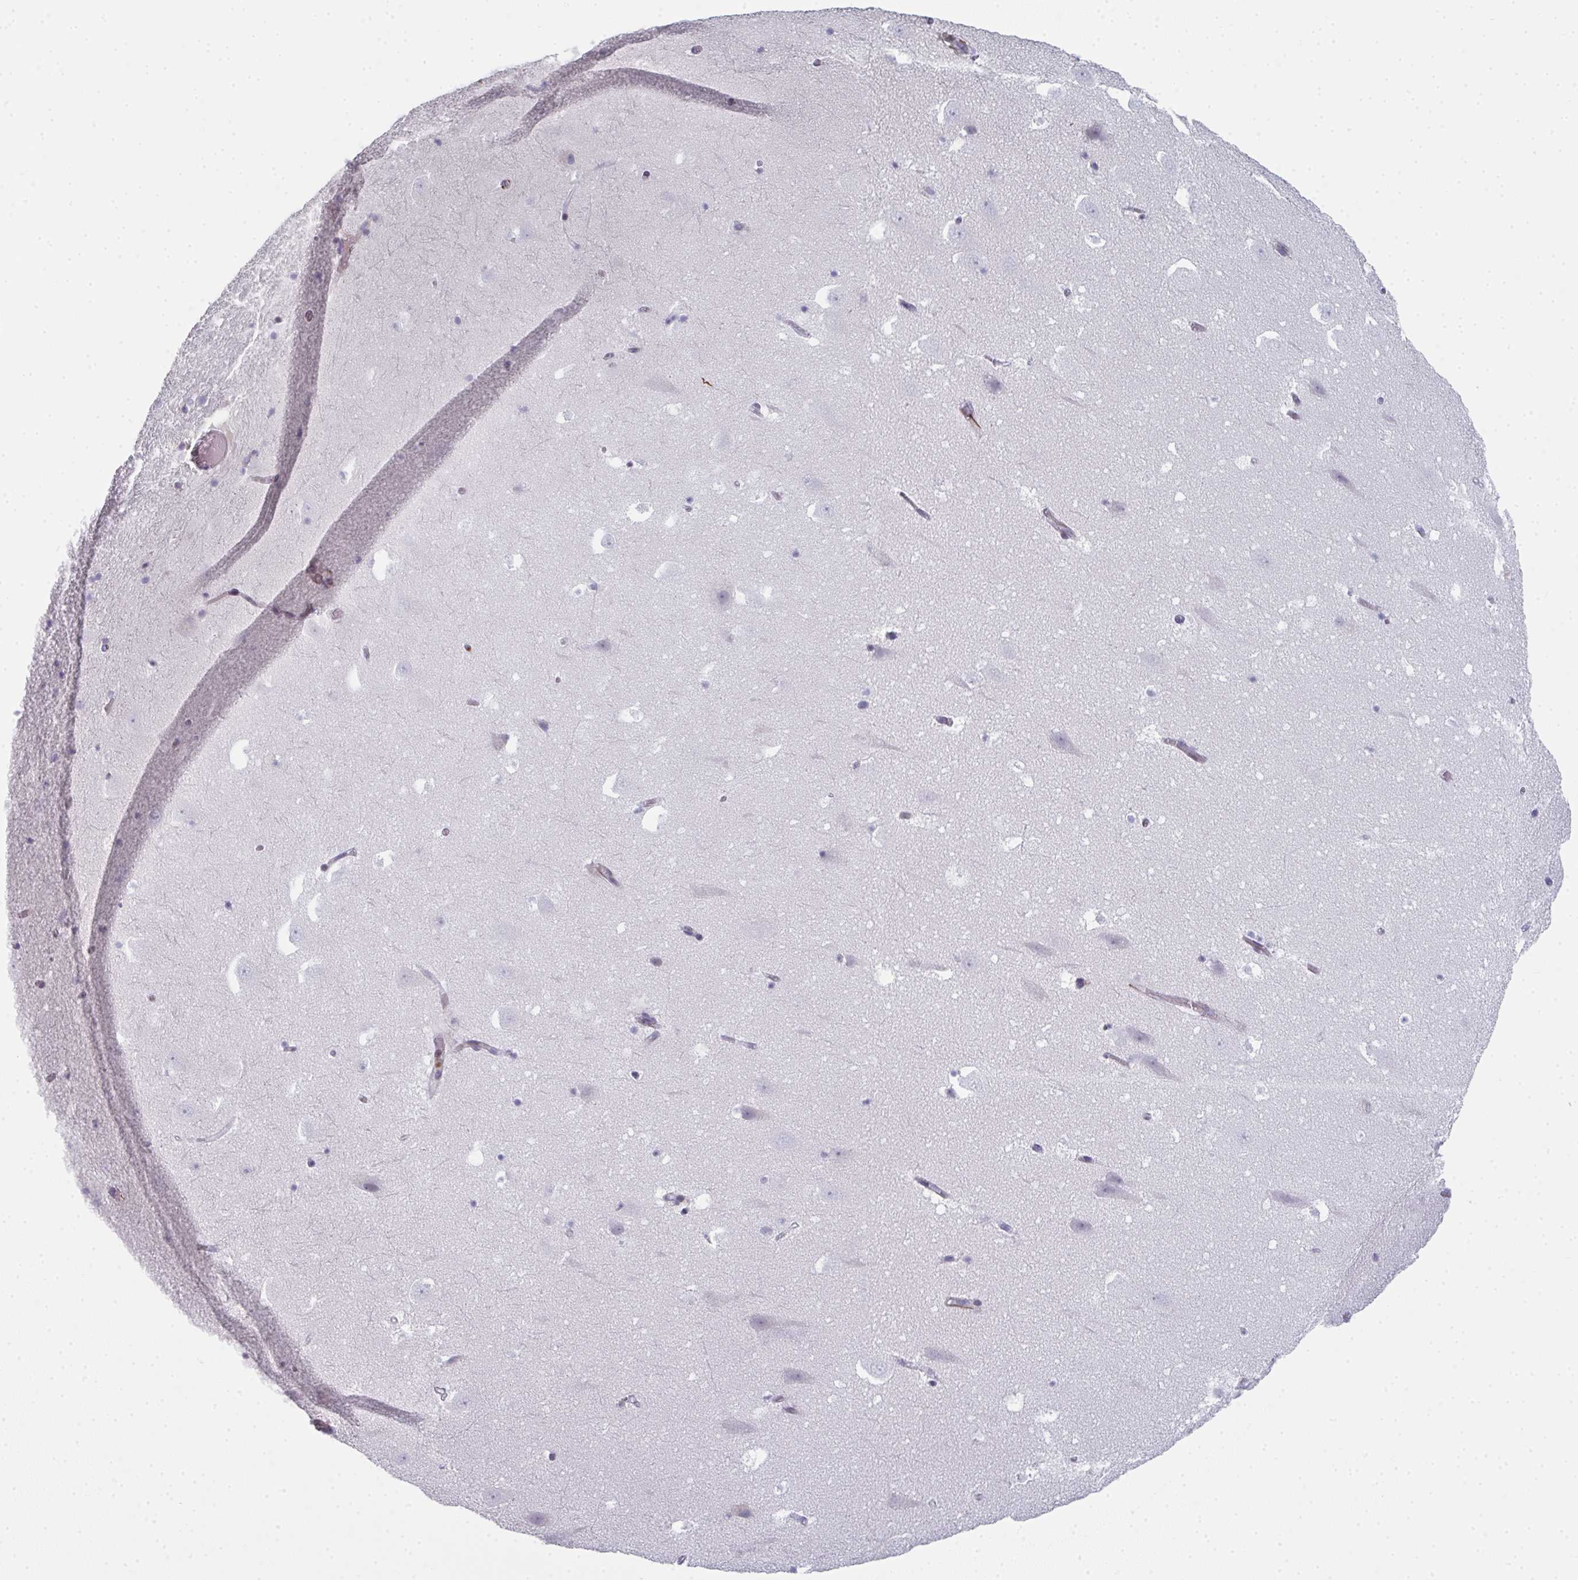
{"staining": {"intensity": "negative", "quantity": "none", "location": "none"}, "tissue": "hippocampus", "cell_type": "Glial cells", "image_type": "normal", "snomed": [{"axis": "morphology", "description": "Normal tissue, NOS"}, {"axis": "topography", "description": "Hippocampus"}], "caption": "DAB (3,3'-diaminobenzidine) immunohistochemical staining of benign human hippocampus demonstrates no significant positivity in glial cells.", "gene": "A1CF", "patient": {"sex": "female", "age": 42}}